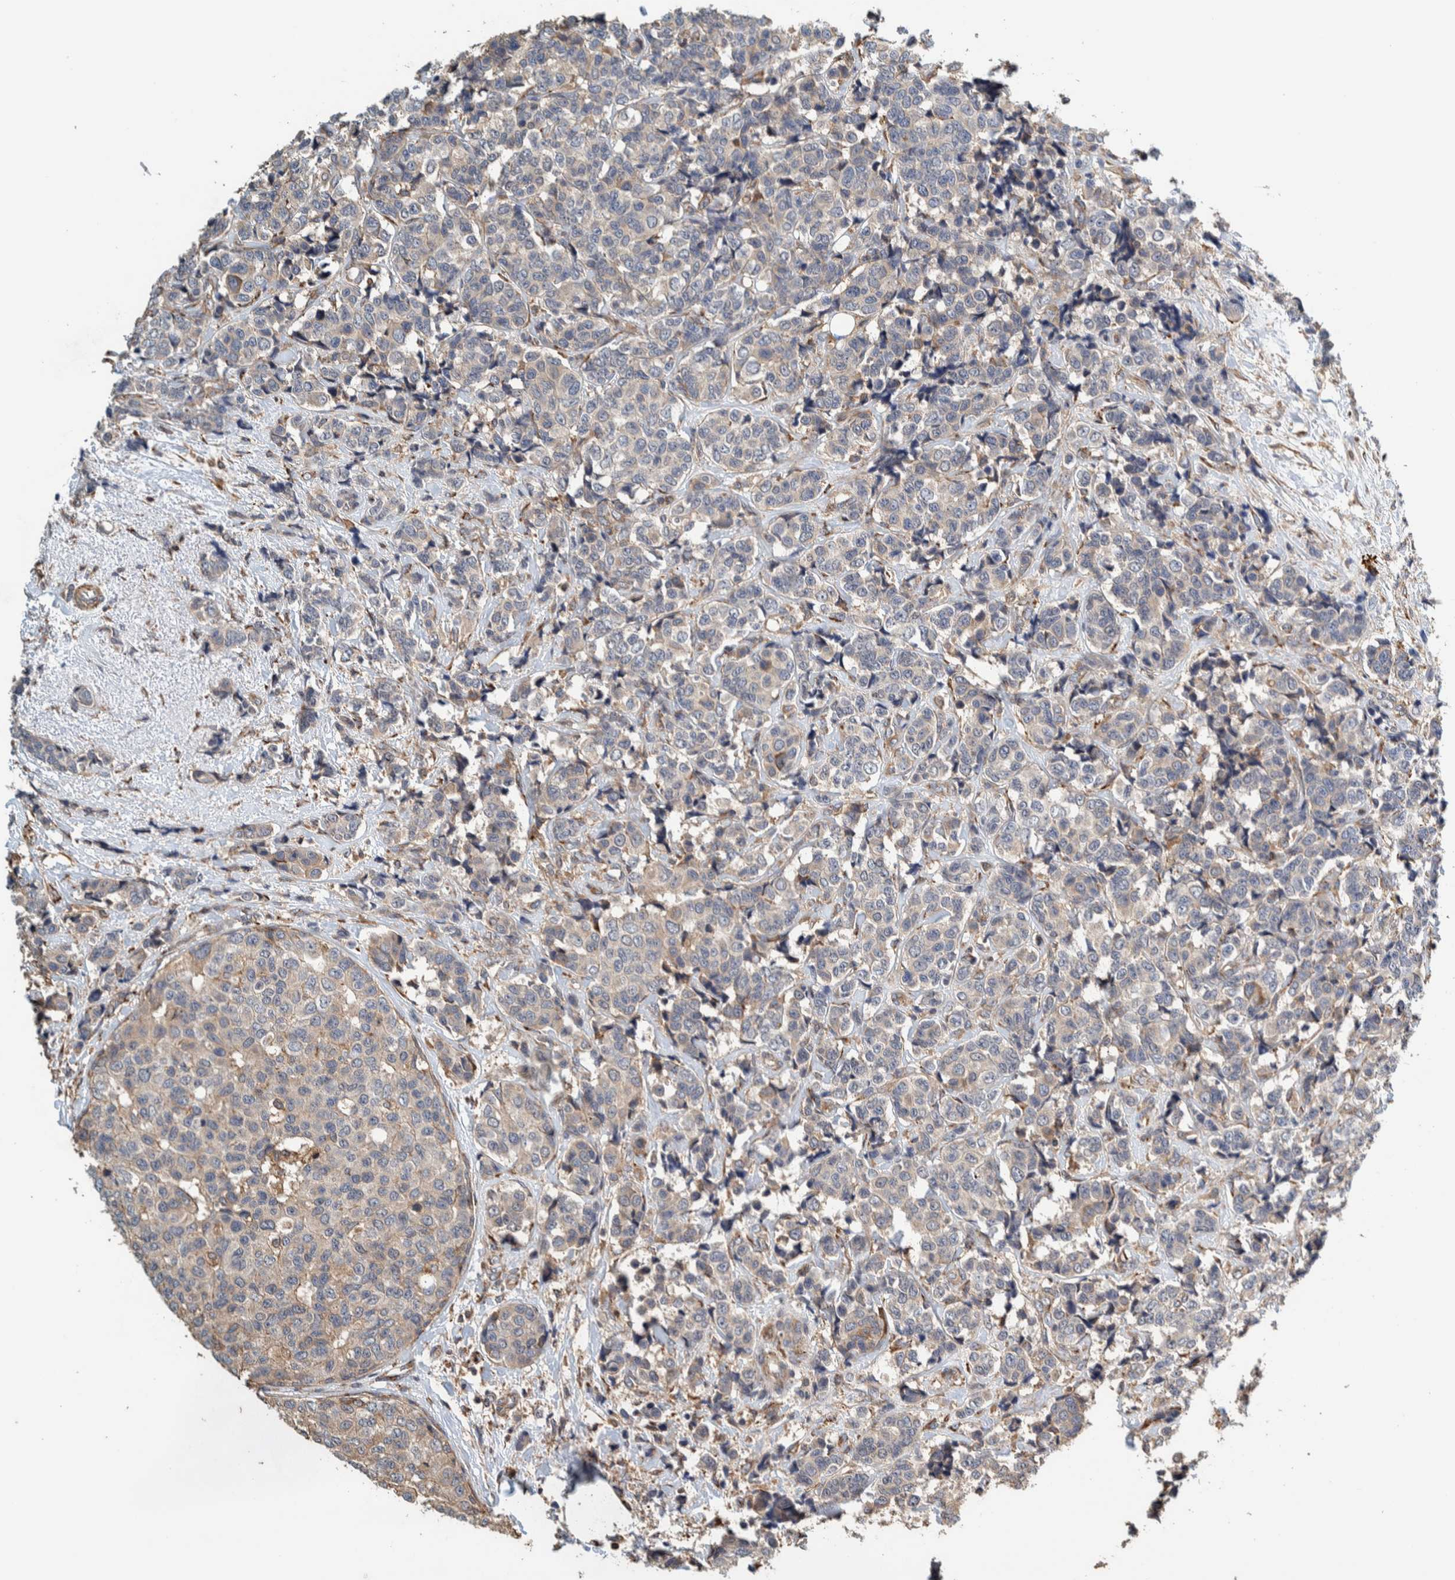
{"staining": {"intensity": "weak", "quantity": "<25%", "location": "cytoplasmic/membranous"}, "tissue": "breast cancer", "cell_type": "Tumor cells", "image_type": "cancer", "snomed": [{"axis": "morphology", "description": "Normal tissue, NOS"}, {"axis": "morphology", "description": "Duct carcinoma"}, {"axis": "topography", "description": "Breast"}], "caption": "DAB immunohistochemical staining of breast intraductal carcinoma shows no significant staining in tumor cells.", "gene": "PLA2G3", "patient": {"sex": "female", "age": 43}}